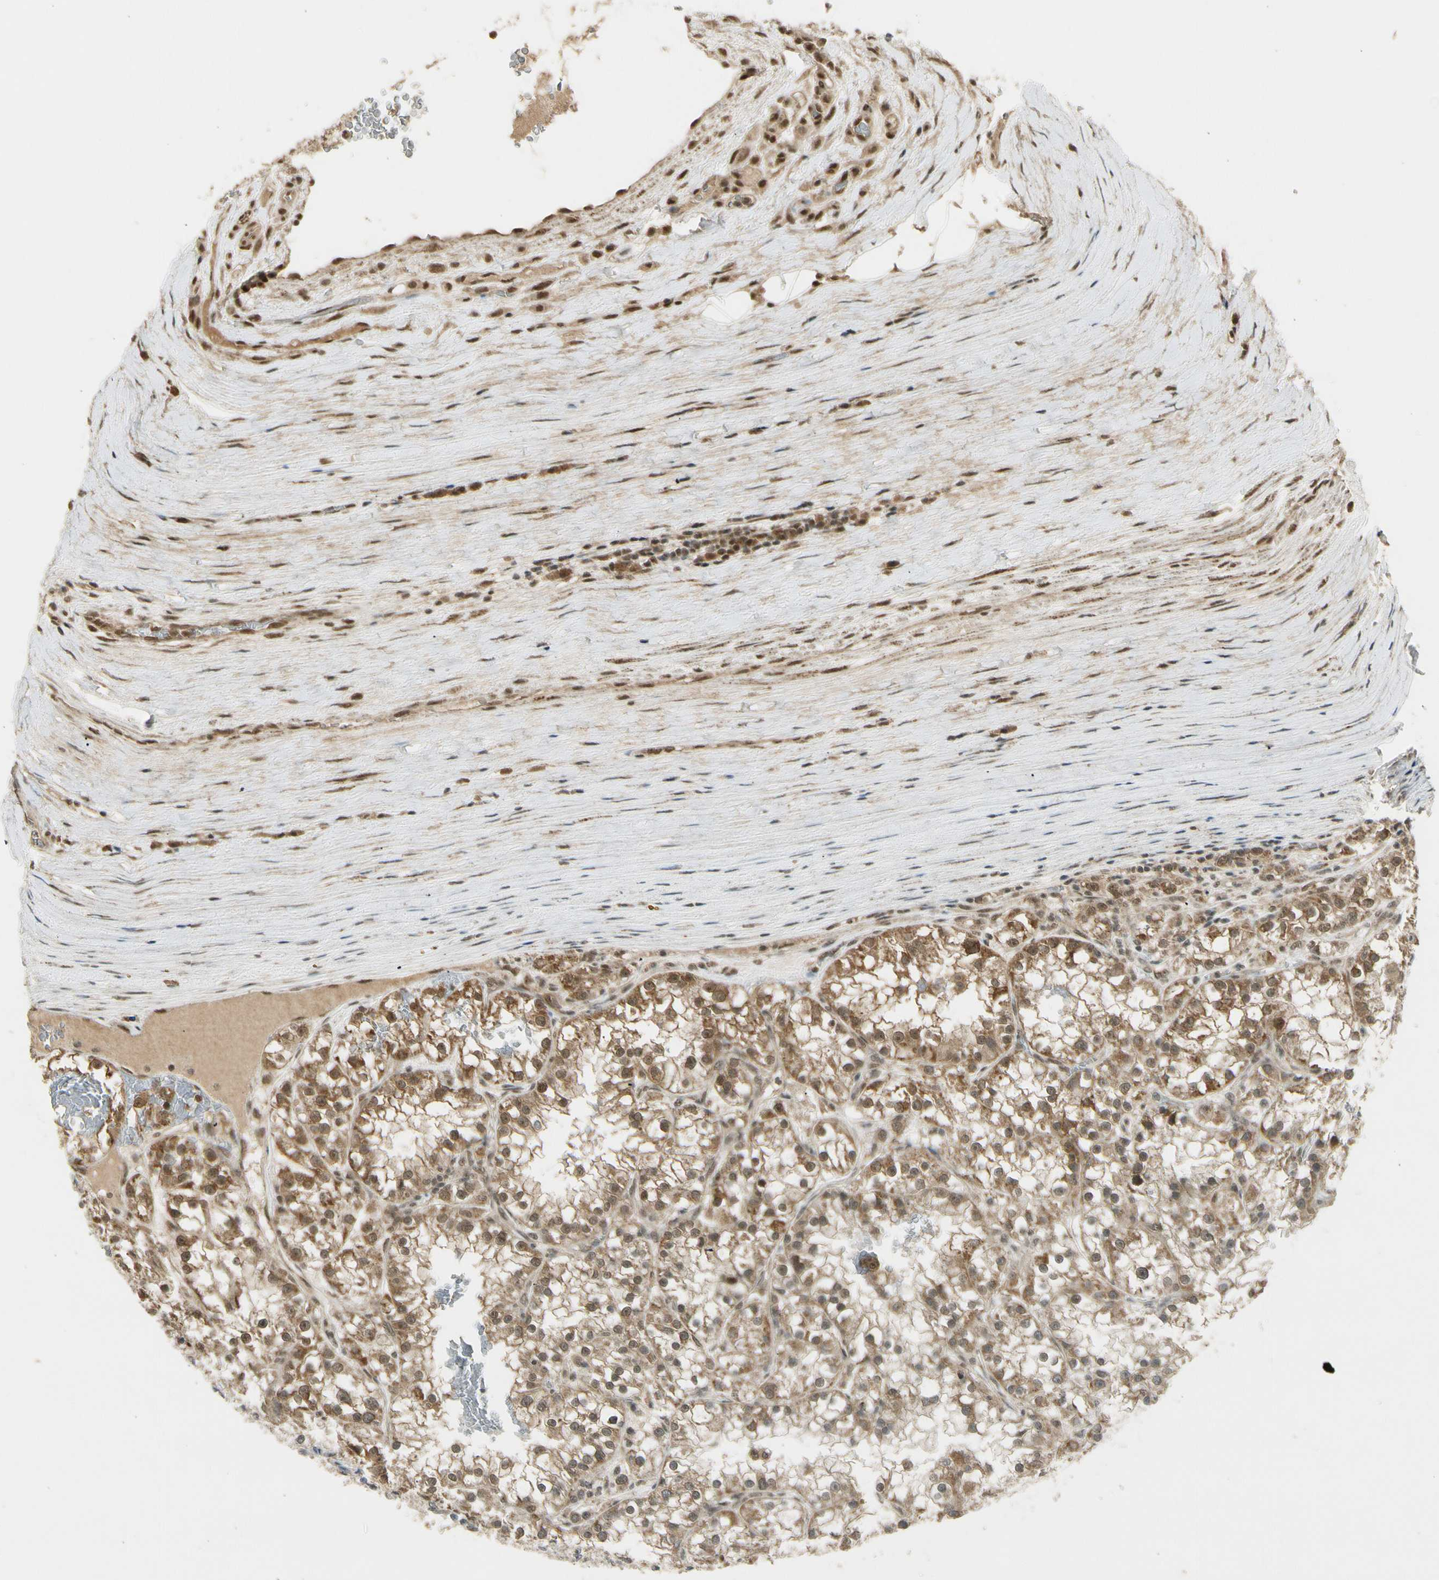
{"staining": {"intensity": "moderate", "quantity": ">75%", "location": "cytoplasmic/membranous,nuclear"}, "tissue": "renal cancer", "cell_type": "Tumor cells", "image_type": "cancer", "snomed": [{"axis": "morphology", "description": "Adenocarcinoma, NOS"}, {"axis": "topography", "description": "Kidney"}], "caption": "The image displays immunohistochemical staining of adenocarcinoma (renal). There is moderate cytoplasmic/membranous and nuclear staining is present in about >75% of tumor cells.", "gene": "ZNF135", "patient": {"sex": "female", "age": 52}}